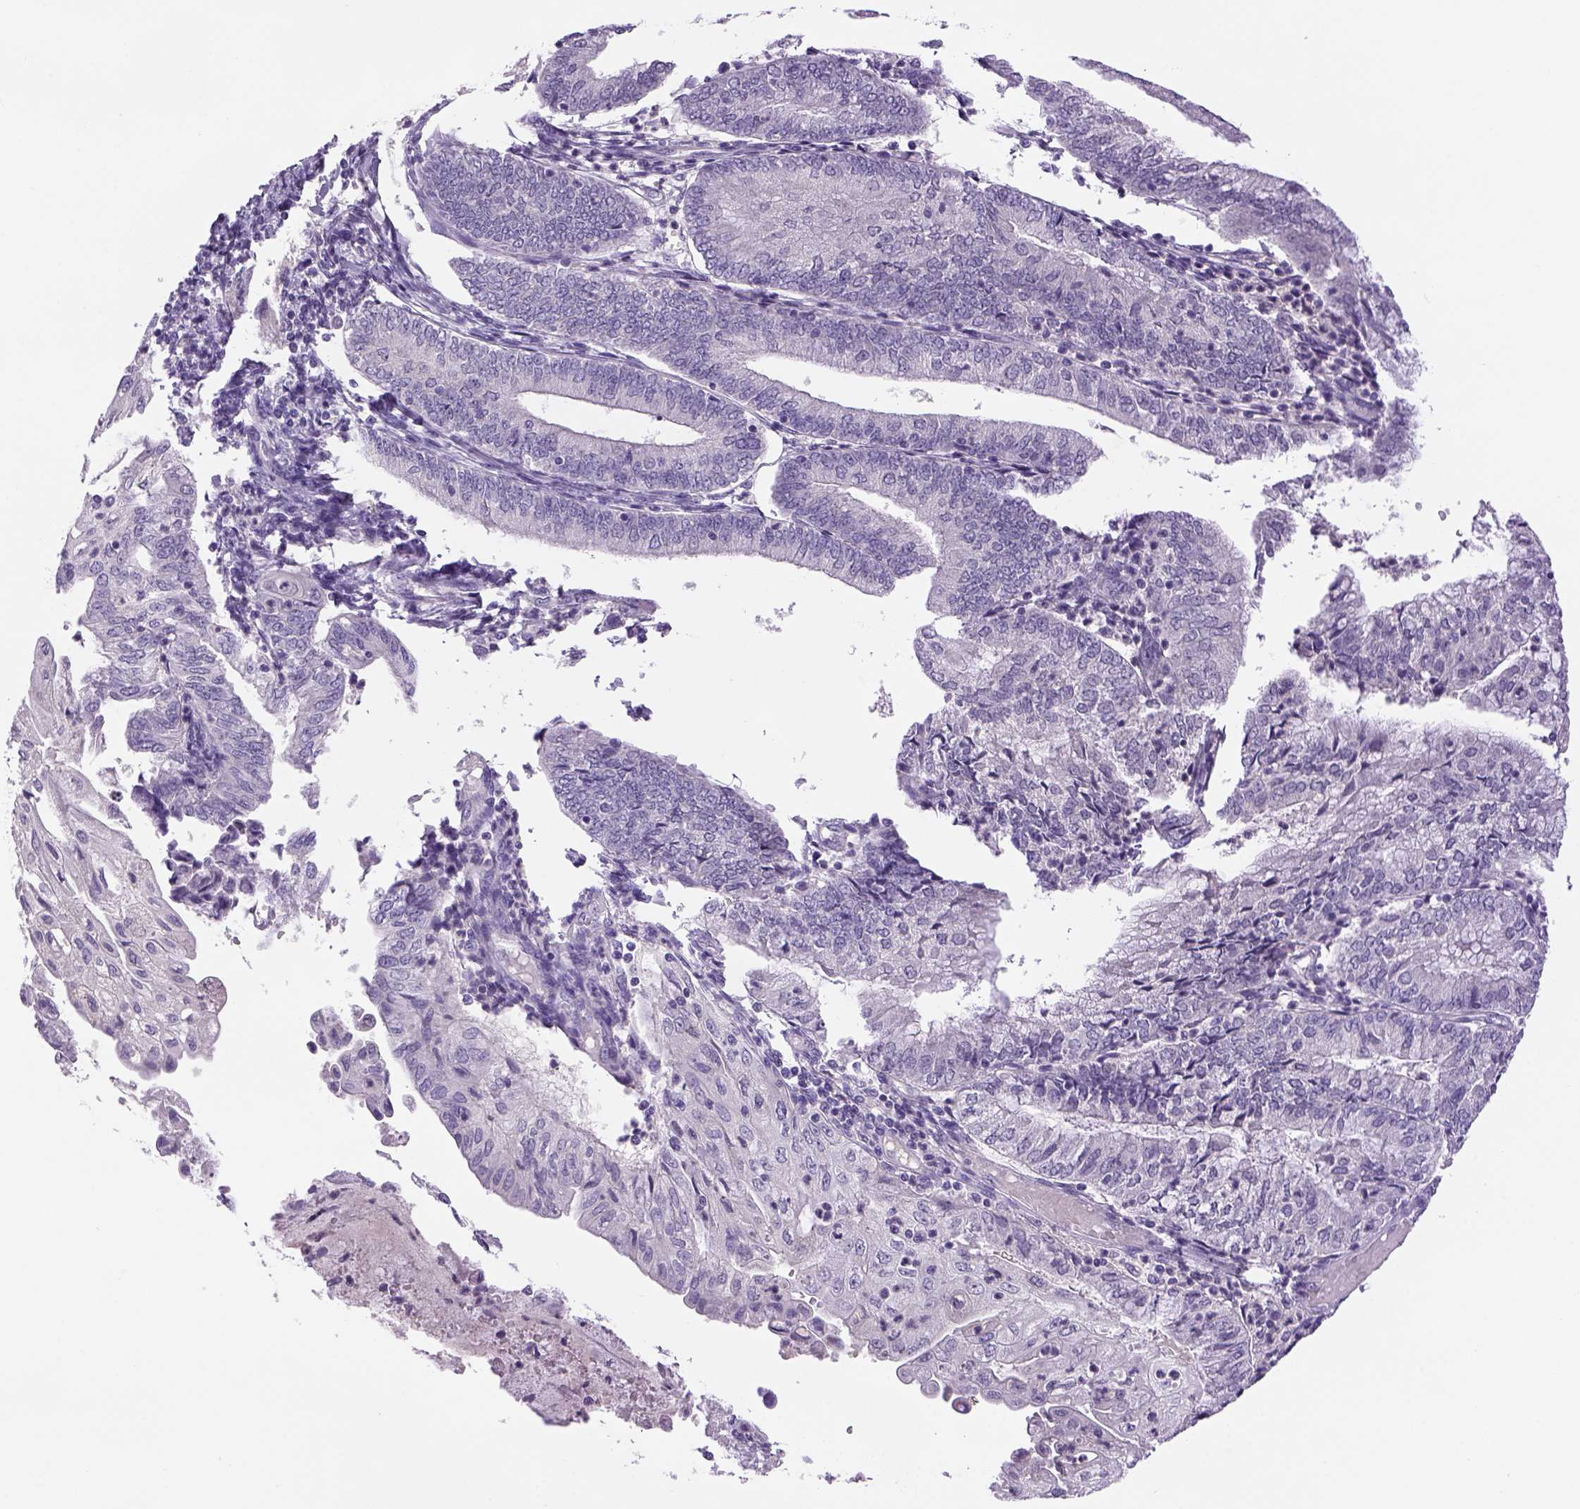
{"staining": {"intensity": "negative", "quantity": "none", "location": "none"}, "tissue": "endometrial cancer", "cell_type": "Tumor cells", "image_type": "cancer", "snomed": [{"axis": "morphology", "description": "Adenocarcinoma, NOS"}, {"axis": "topography", "description": "Endometrium"}], "caption": "An immunohistochemistry histopathology image of endometrial cancer (adenocarcinoma) is shown. There is no staining in tumor cells of endometrial cancer (adenocarcinoma).", "gene": "DBH", "patient": {"sex": "female", "age": 55}}